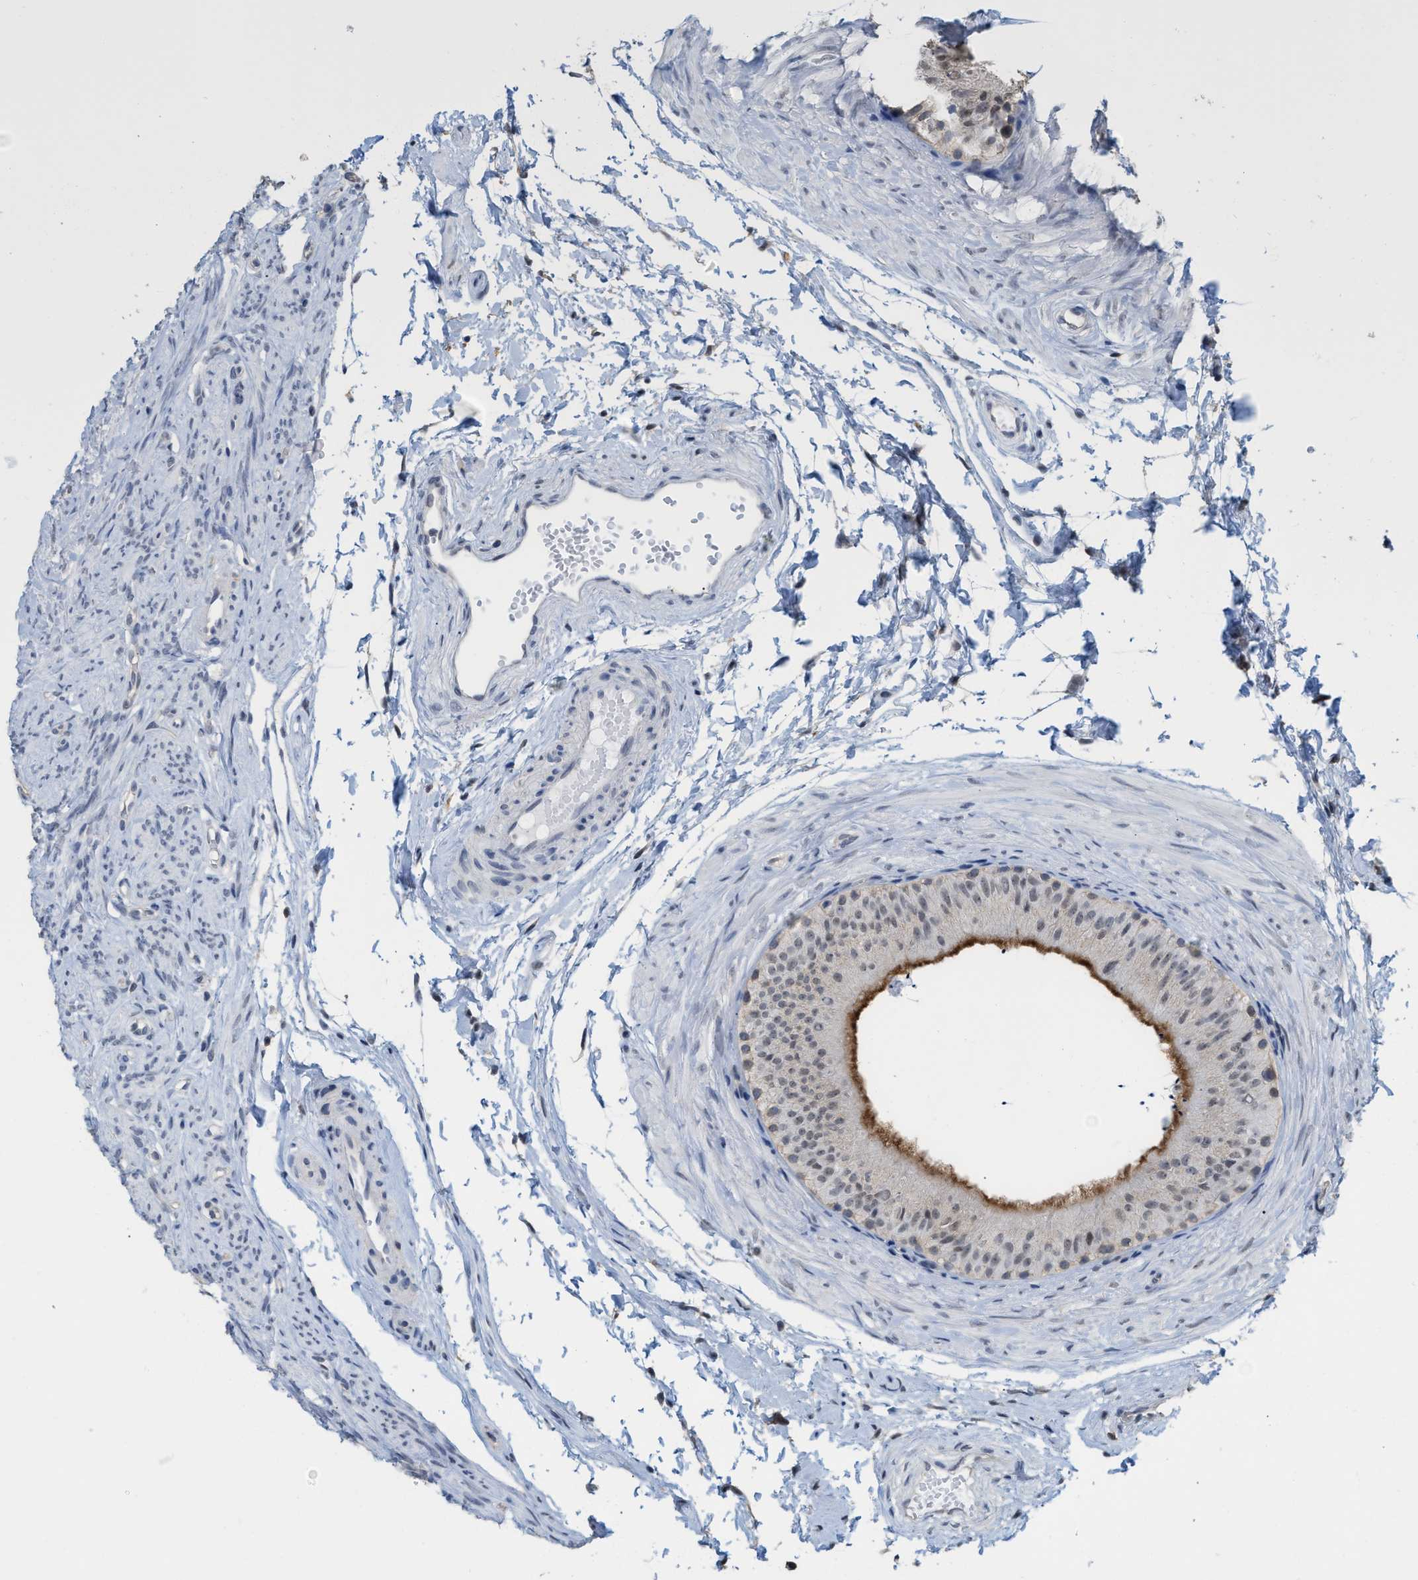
{"staining": {"intensity": "moderate", "quantity": "25%-75%", "location": "cytoplasmic/membranous"}, "tissue": "epididymis", "cell_type": "Glandular cells", "image_type": "normal", "snomed": [{"axis": "morphology", "description": "Normal tissue, NOS"}, {"axis": "topography", "description": "Epididymis"}], "caption": "High-magnification brightfield microscopy of normal epididymis stained with DAB (brown) and counterstained with hematoxylin (blue). glandular cells exhibit moderate cytoplasmic/membranous positivity is appreciated in approximately25%-75% of cells.", "gene": "BAIAP2L1", "patient": {"sex": "male", "age": 56}}